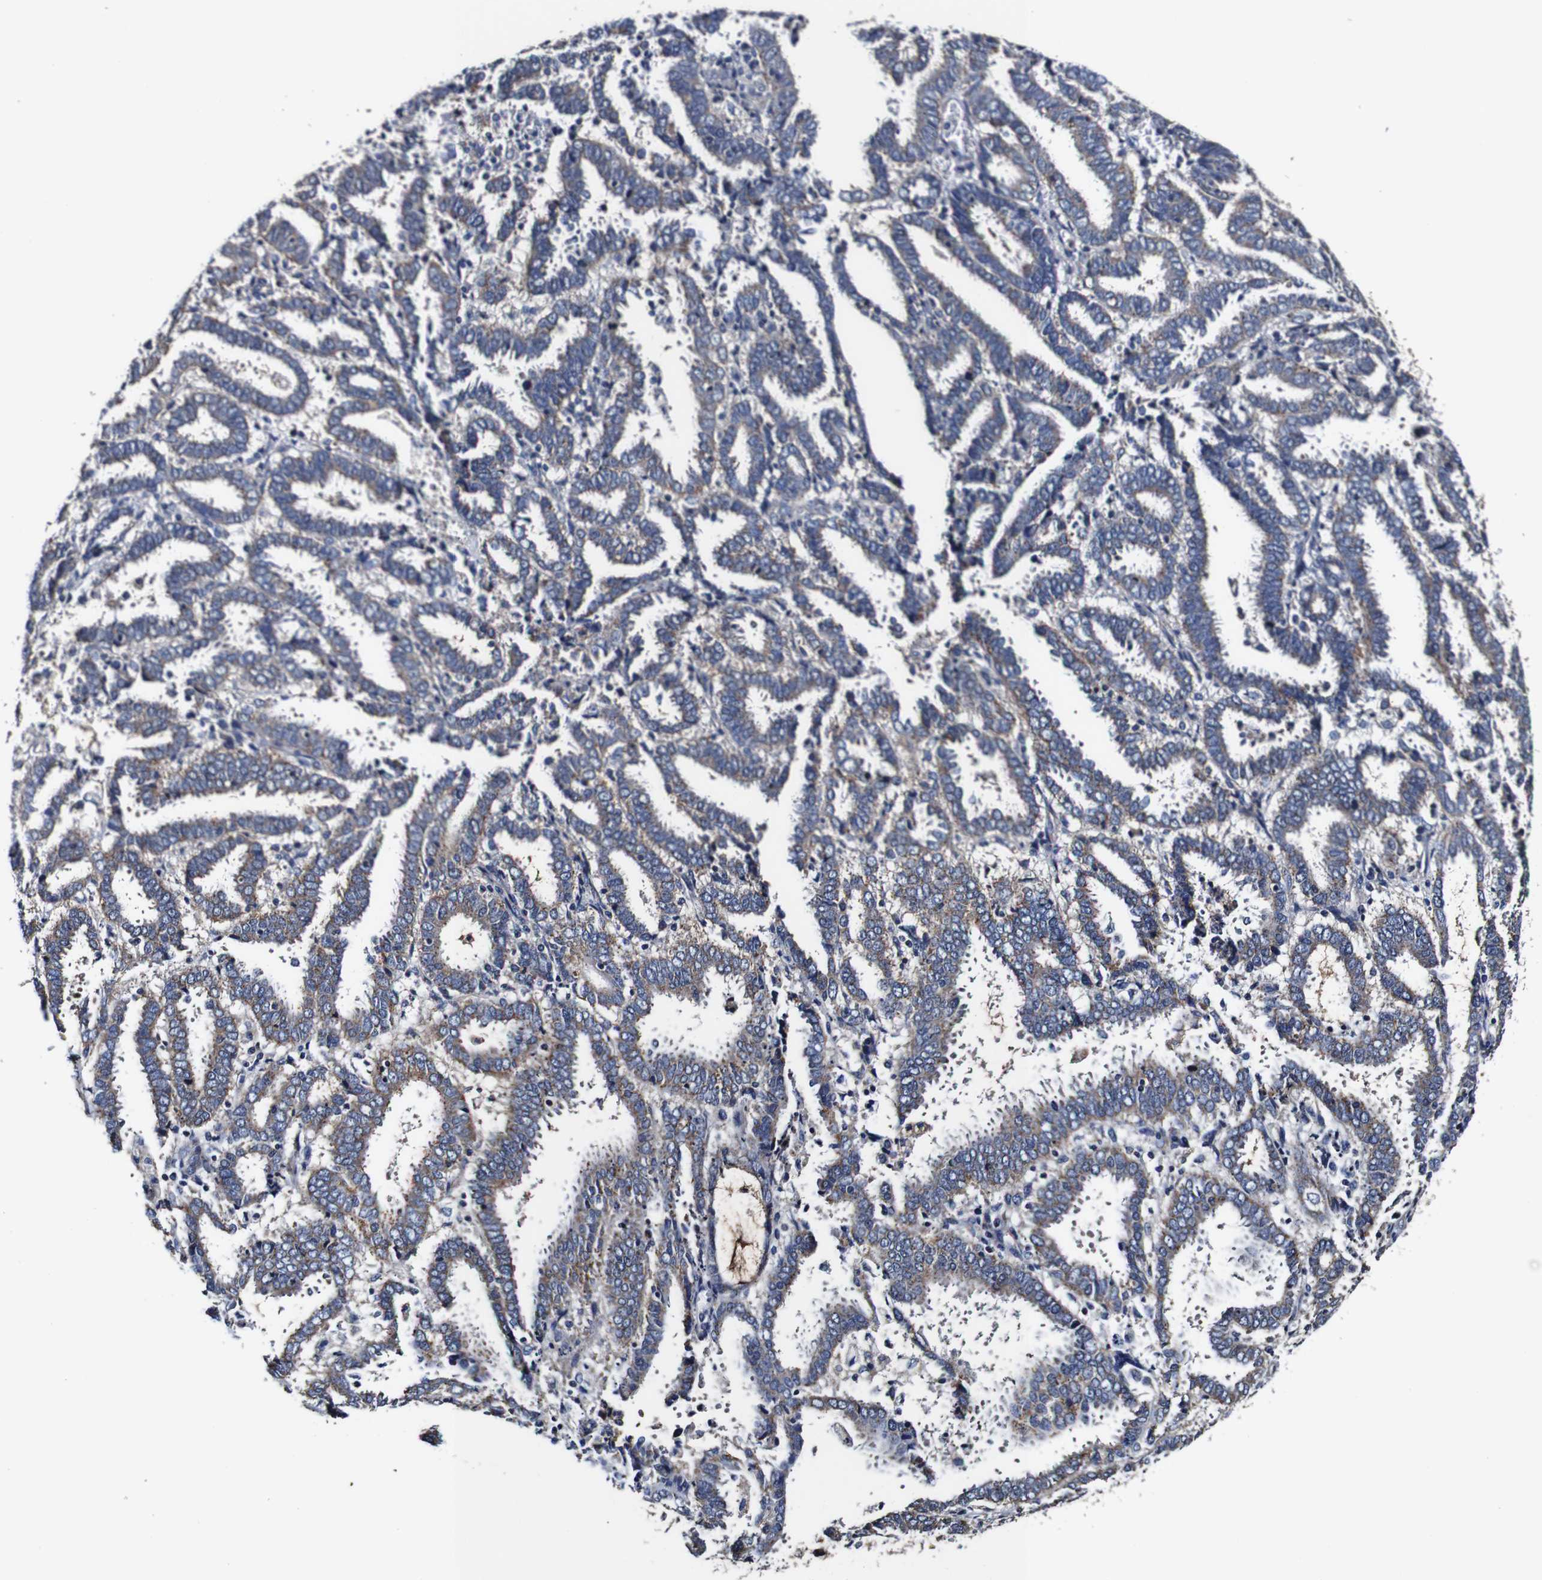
{"staining": {"intensity": "weak", "quantity": "25%-75%", "location": "cytoplasmic/membranous"}, "tissue": "endometrial cancer", "cell_type": "Tumor cells", "image_type": "cancer", "snomed": [{"axis": "morphology", "description": "Adenocarcinoma, NOS"}, {"axis": "topography", "description": "Uterus"}], "caption": "Protein expression analysis of human endometrial adenocarcinoma reveals weak cytoplasmic/membranous expression in approximately 25%-75% of tumor cells.", "gene": "PDCD6IP", "patient": {"sex": "female", "age": 83}}